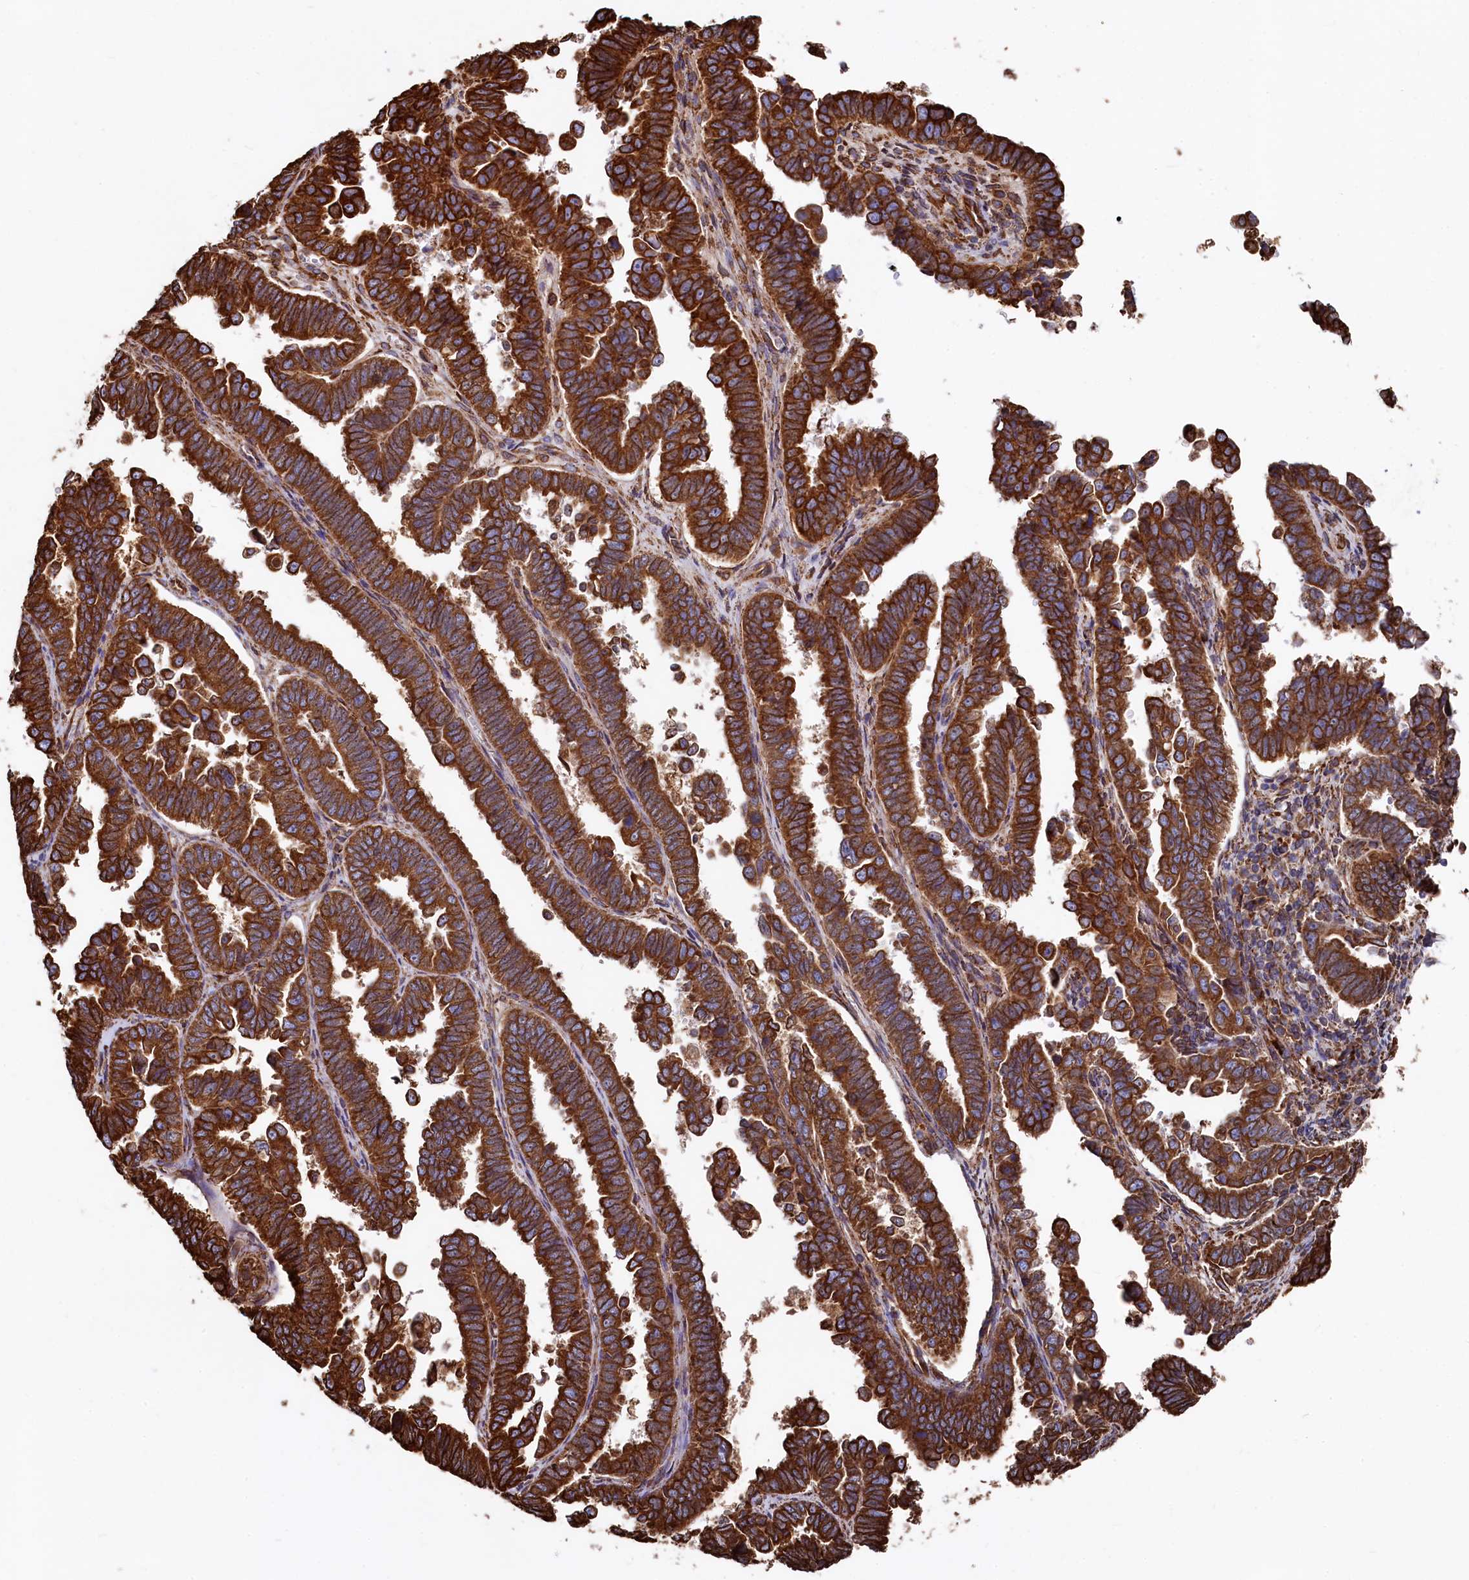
{"staining": {"intensity": "strong", "quantity": ">75%", "location": "cytoplasmic/membranous"}, "tissue": "endometrial cancer", "cell_type": "Tumor cells", "image_type": "cancer", "snomed": [{"axis": "morphology", "description": "Adenocarcinoma, NOS"}, {"axis": "topography", "description": "Endometrium"}], "caption": "There is high levels of strong cytoplasmic/membranous expression in tumor cells of adenocarcinoma (endometrial), as demonstrated by immunohistochemical staining (brown color).", "gene": "NEURL1B", "patient": {"sex": "female", "age": 75}}